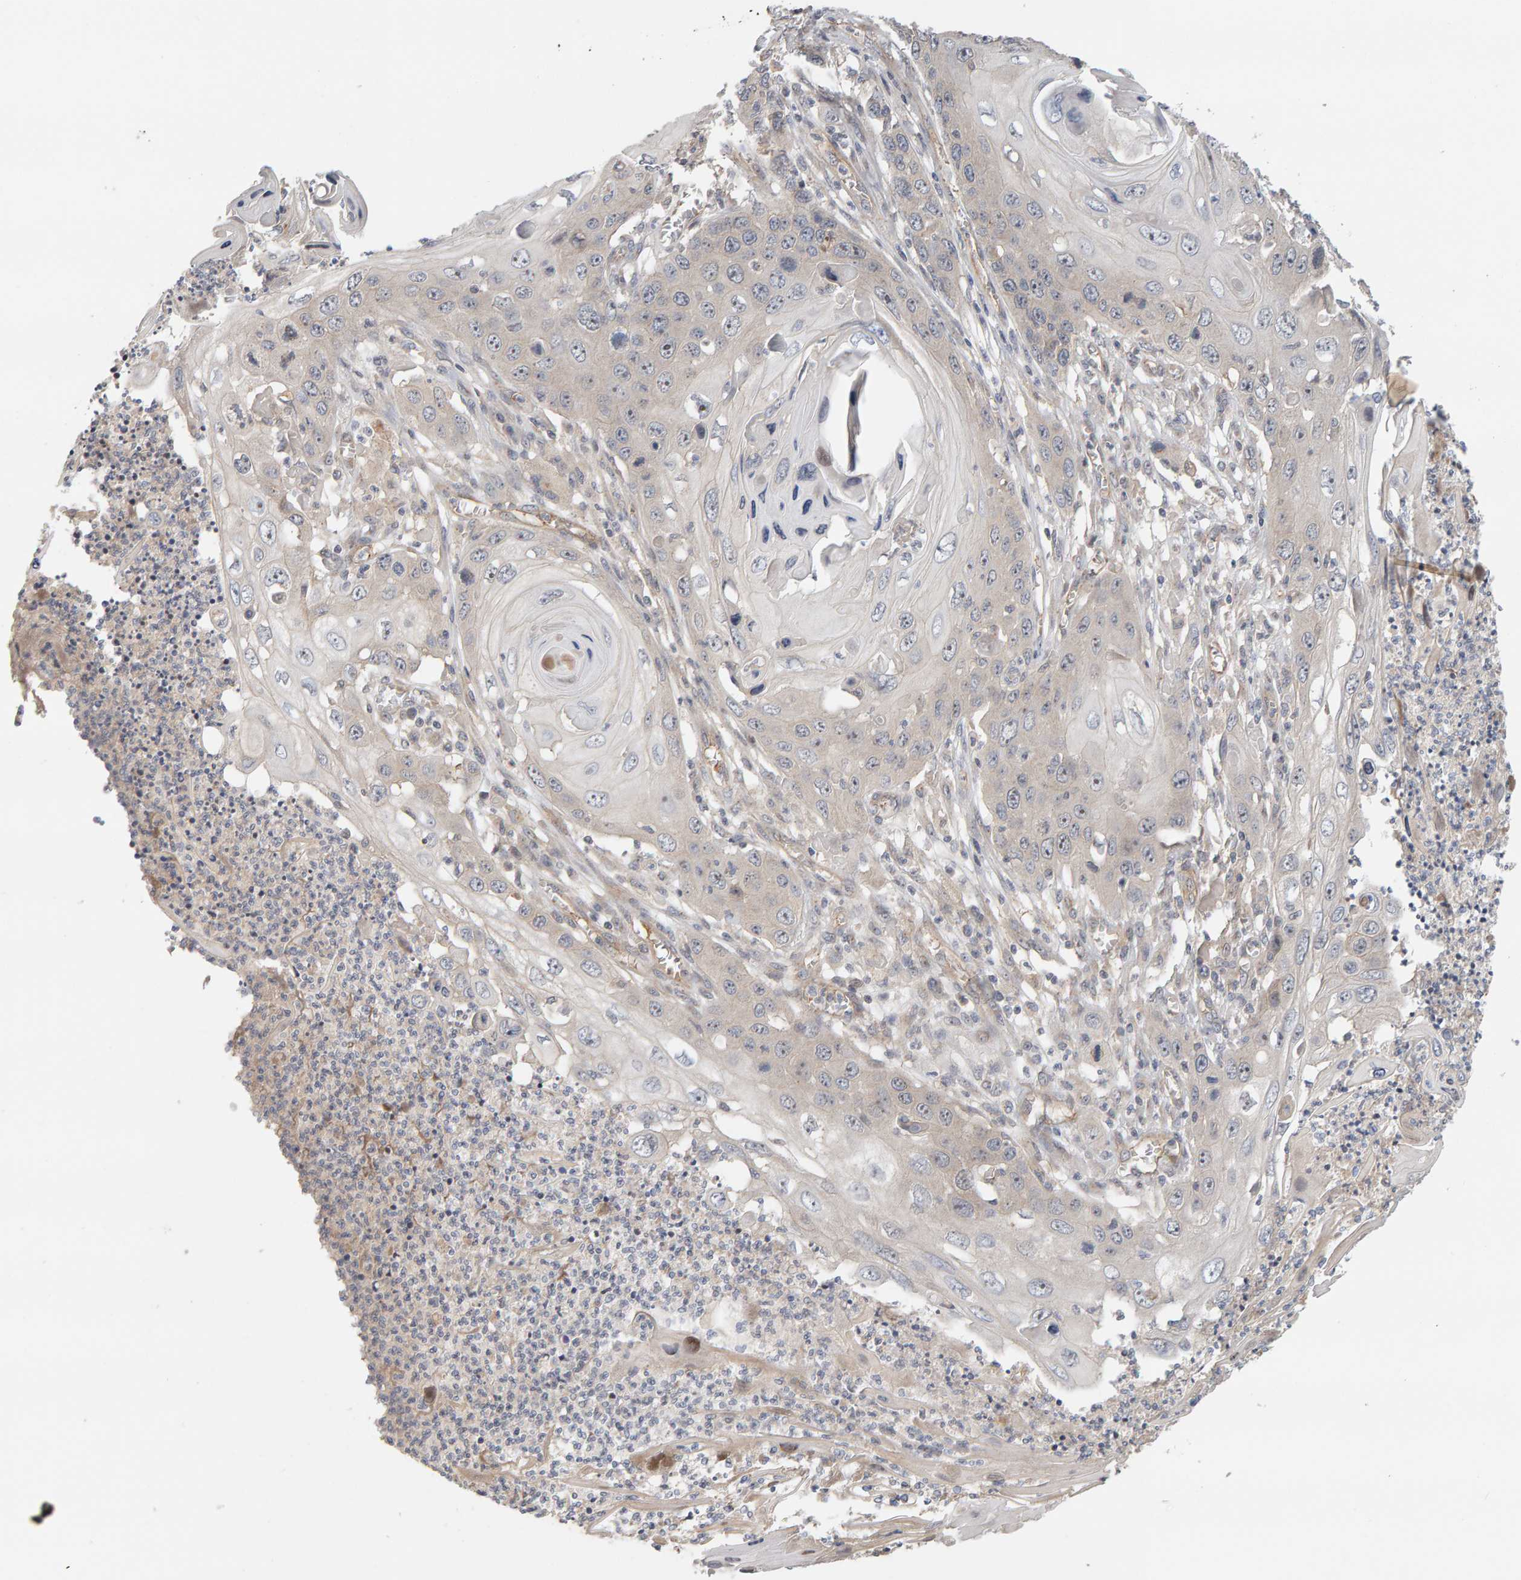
{"staining": {"intensity": "negative", "quantity": "none", "location": "none"}, "tissue": "skin cancer", "cell_type": "Tumor cells", "image_type": "cancer", "snomed": [{"axis": "morphology", "description": "Squamous cell carcinoma, NOS"}, {"axis": "topography", "description": "Skin"}], "caption": "DAB immunohistochemical staining of squamous cell carcinoma (skin) displays no significant staining in tumor cells.", "gene": "PPP1R16A", "patient": {"sex": "male", "age": 55}}